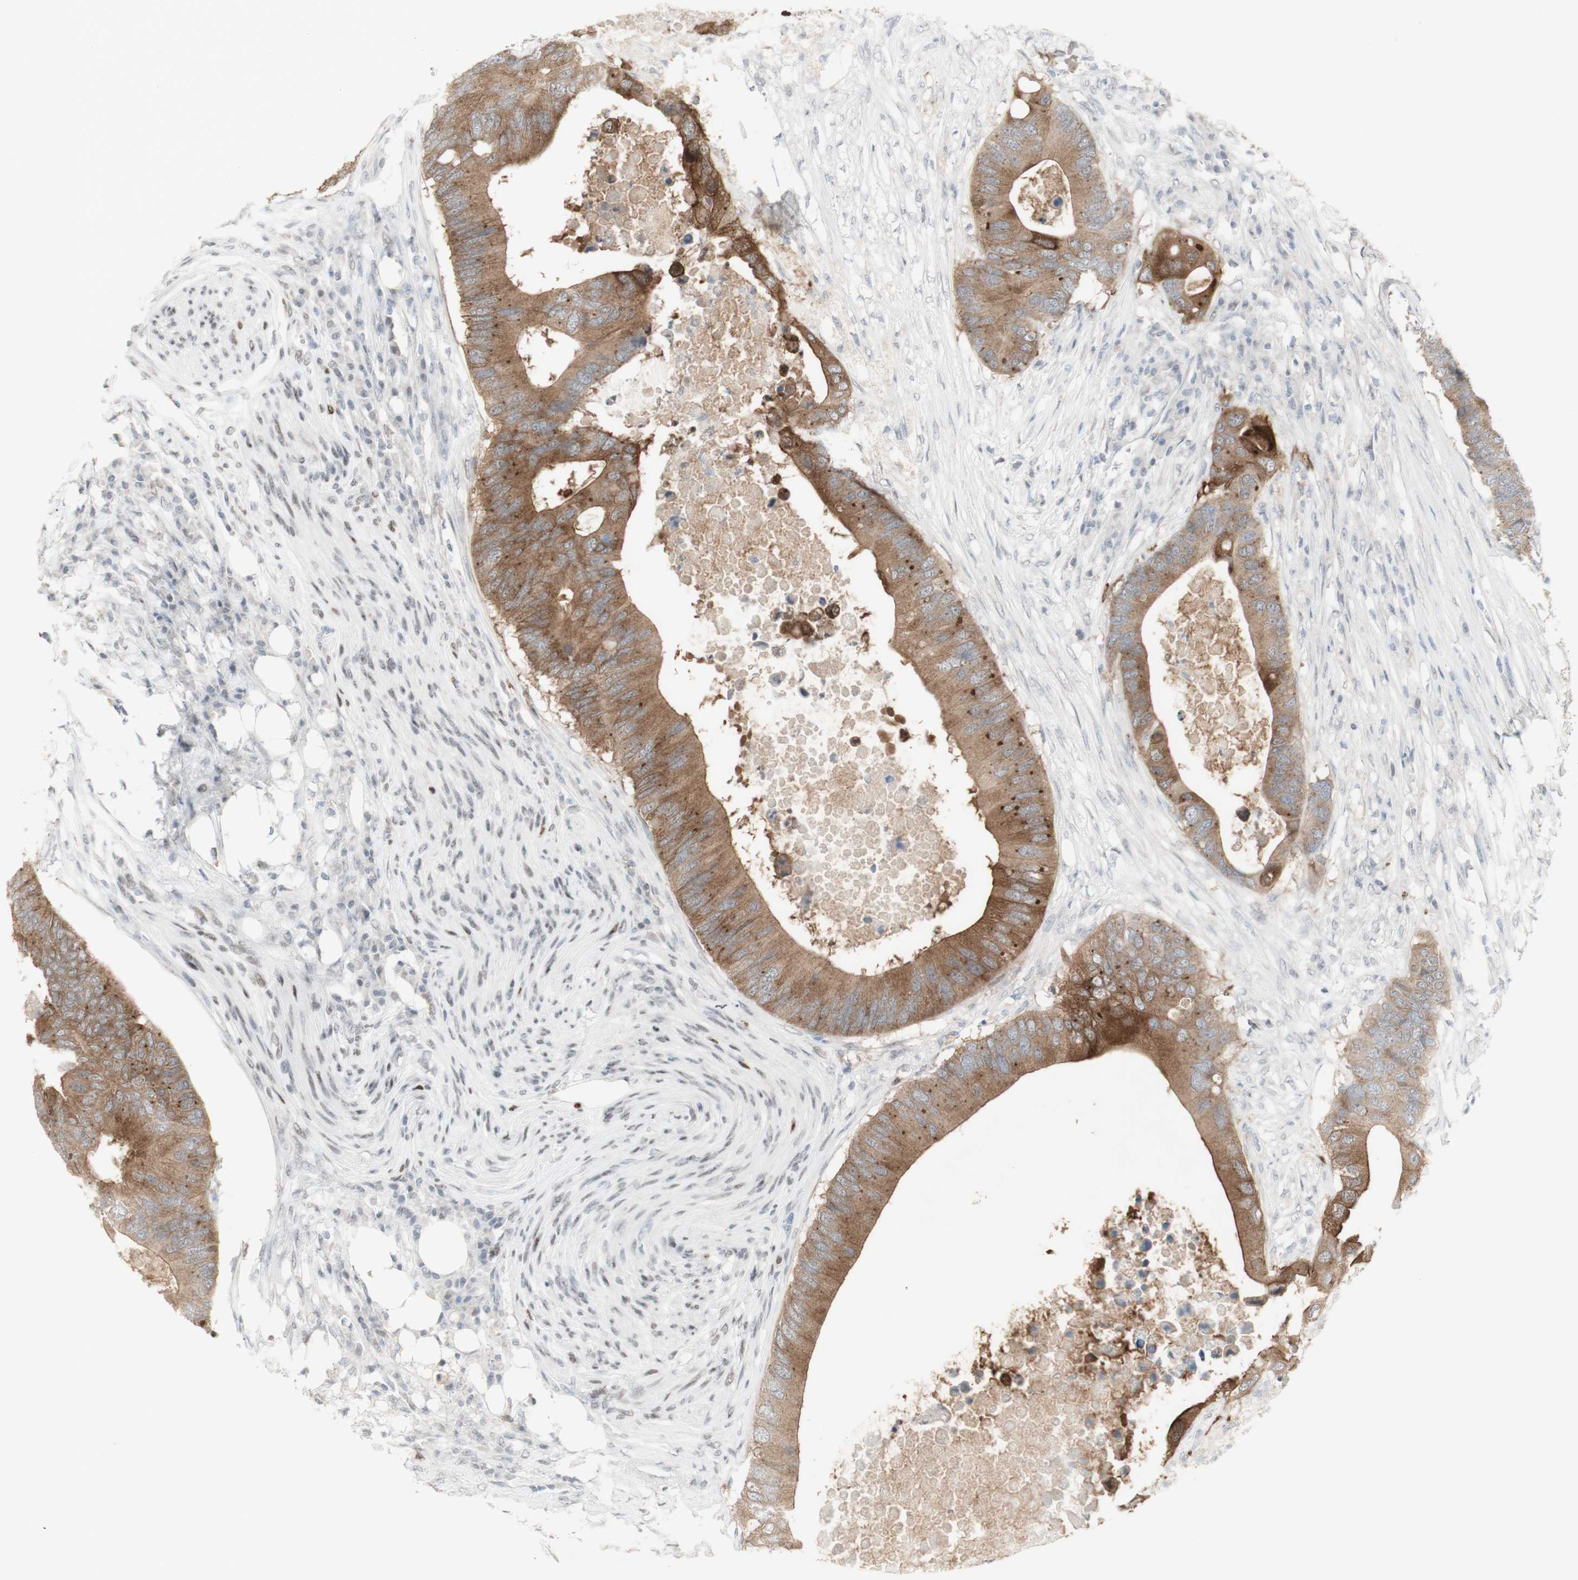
{"staining": {"intensity": "moderate", "quantity": ">75%", "location": "cytoplasmic/membranous"}, "tissue": "colorectal cancer", "cell_type": "Tumor cells", "image_type": "cancer", "snomed": [{"axis": "morphology", "description": "Adenocarcinoma, NOS"}, {"axis": "topography", "description": "Colon"}], "caption": "Colorectal adenocarcinoma stained for a protein shows moderate cytoplasmic/membranous positivity in tumor cells. (IHC, brightfield microscopy, high magnification).", "gene": "C1orf116", "patient": {"sex": "male", "age": 71}}